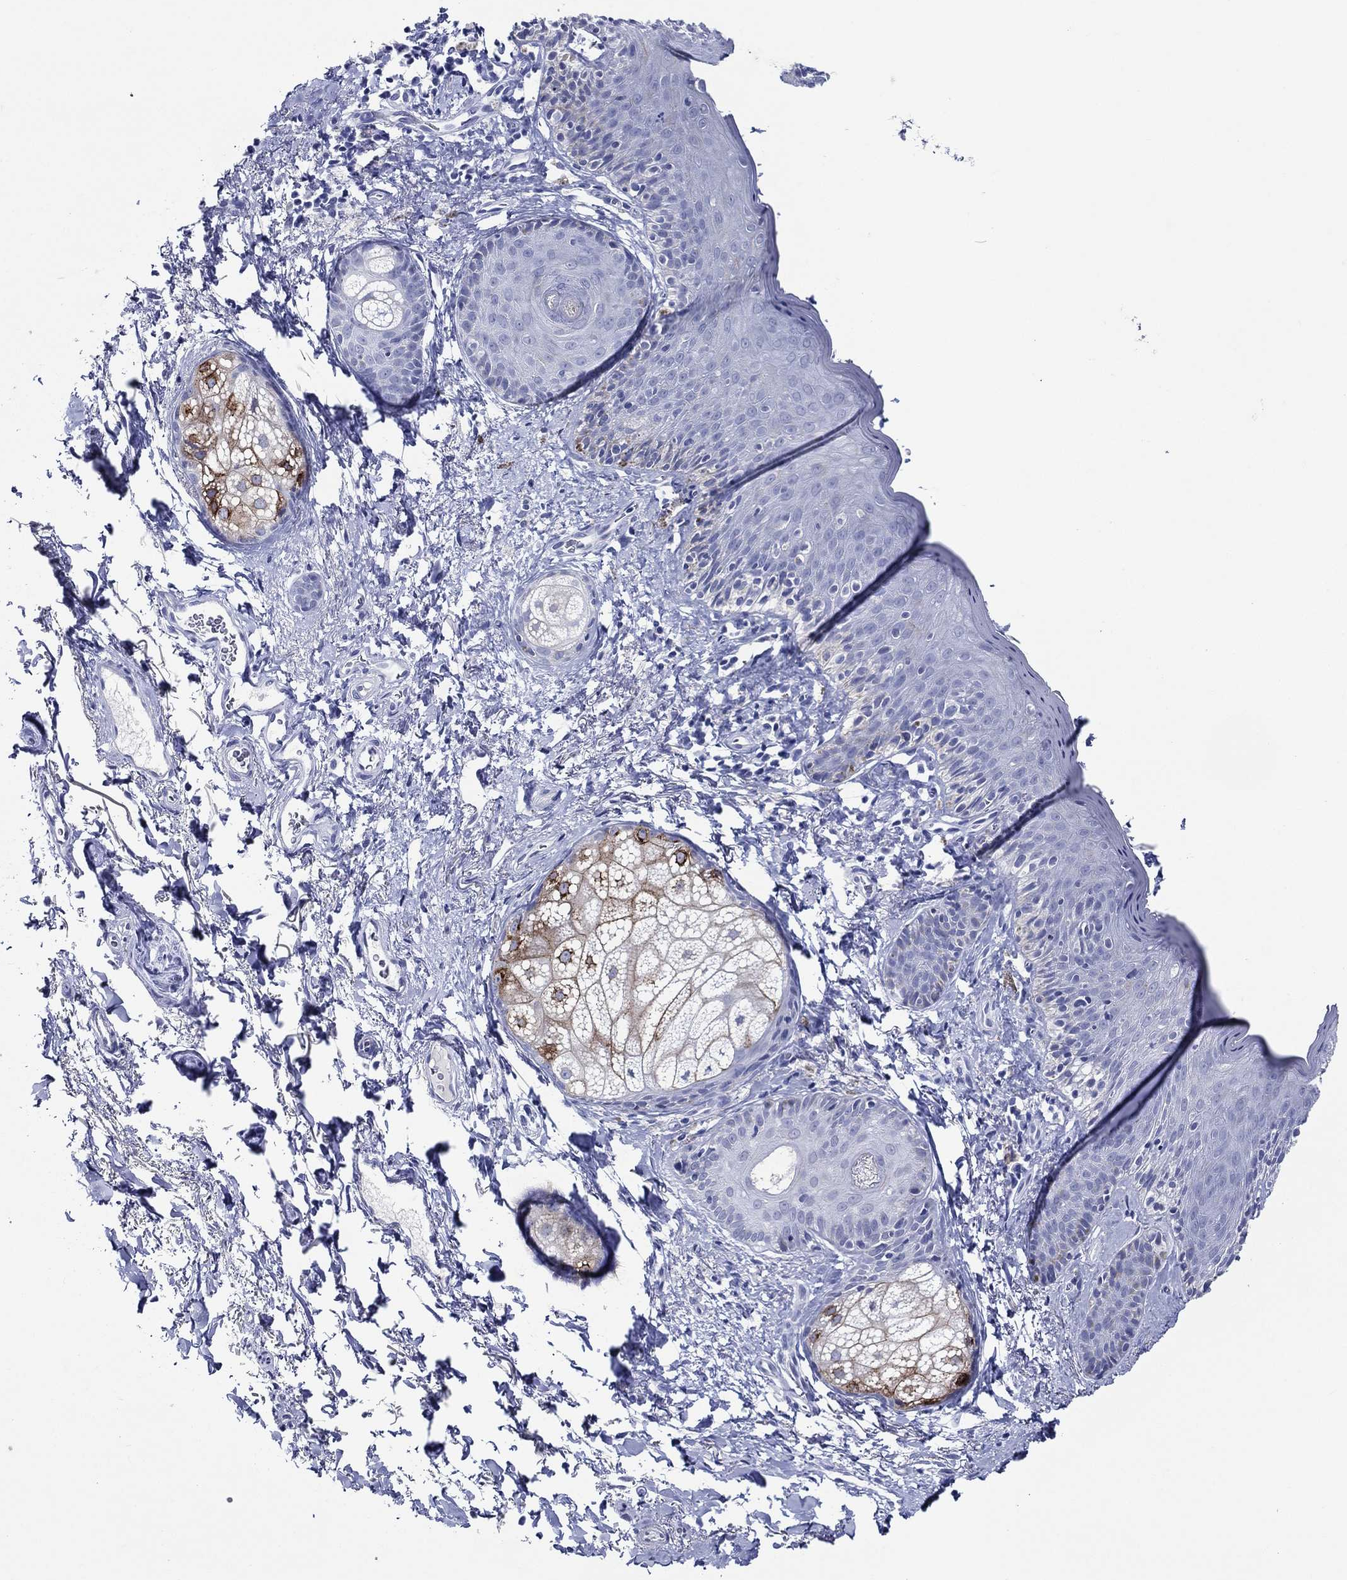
{"staining": {"intensity": "negative", "quantity": "none", "location": "none"}, "tissue": "vagina", "cell_type": "Squamous epithelial cells", "image_type": "normal", "snomed": [{"axis": "morphology", "description": "Normal tissue, NOS"}, {"axis": "topography", "description": "Vagina"}], "caption": "Vagina stained for a protein using immunohistochemistry (IHC) exhibits no positivity squamous epithelial cells.", "gene": "ACE2", "patient": {"sex": "female", "age": 66}}